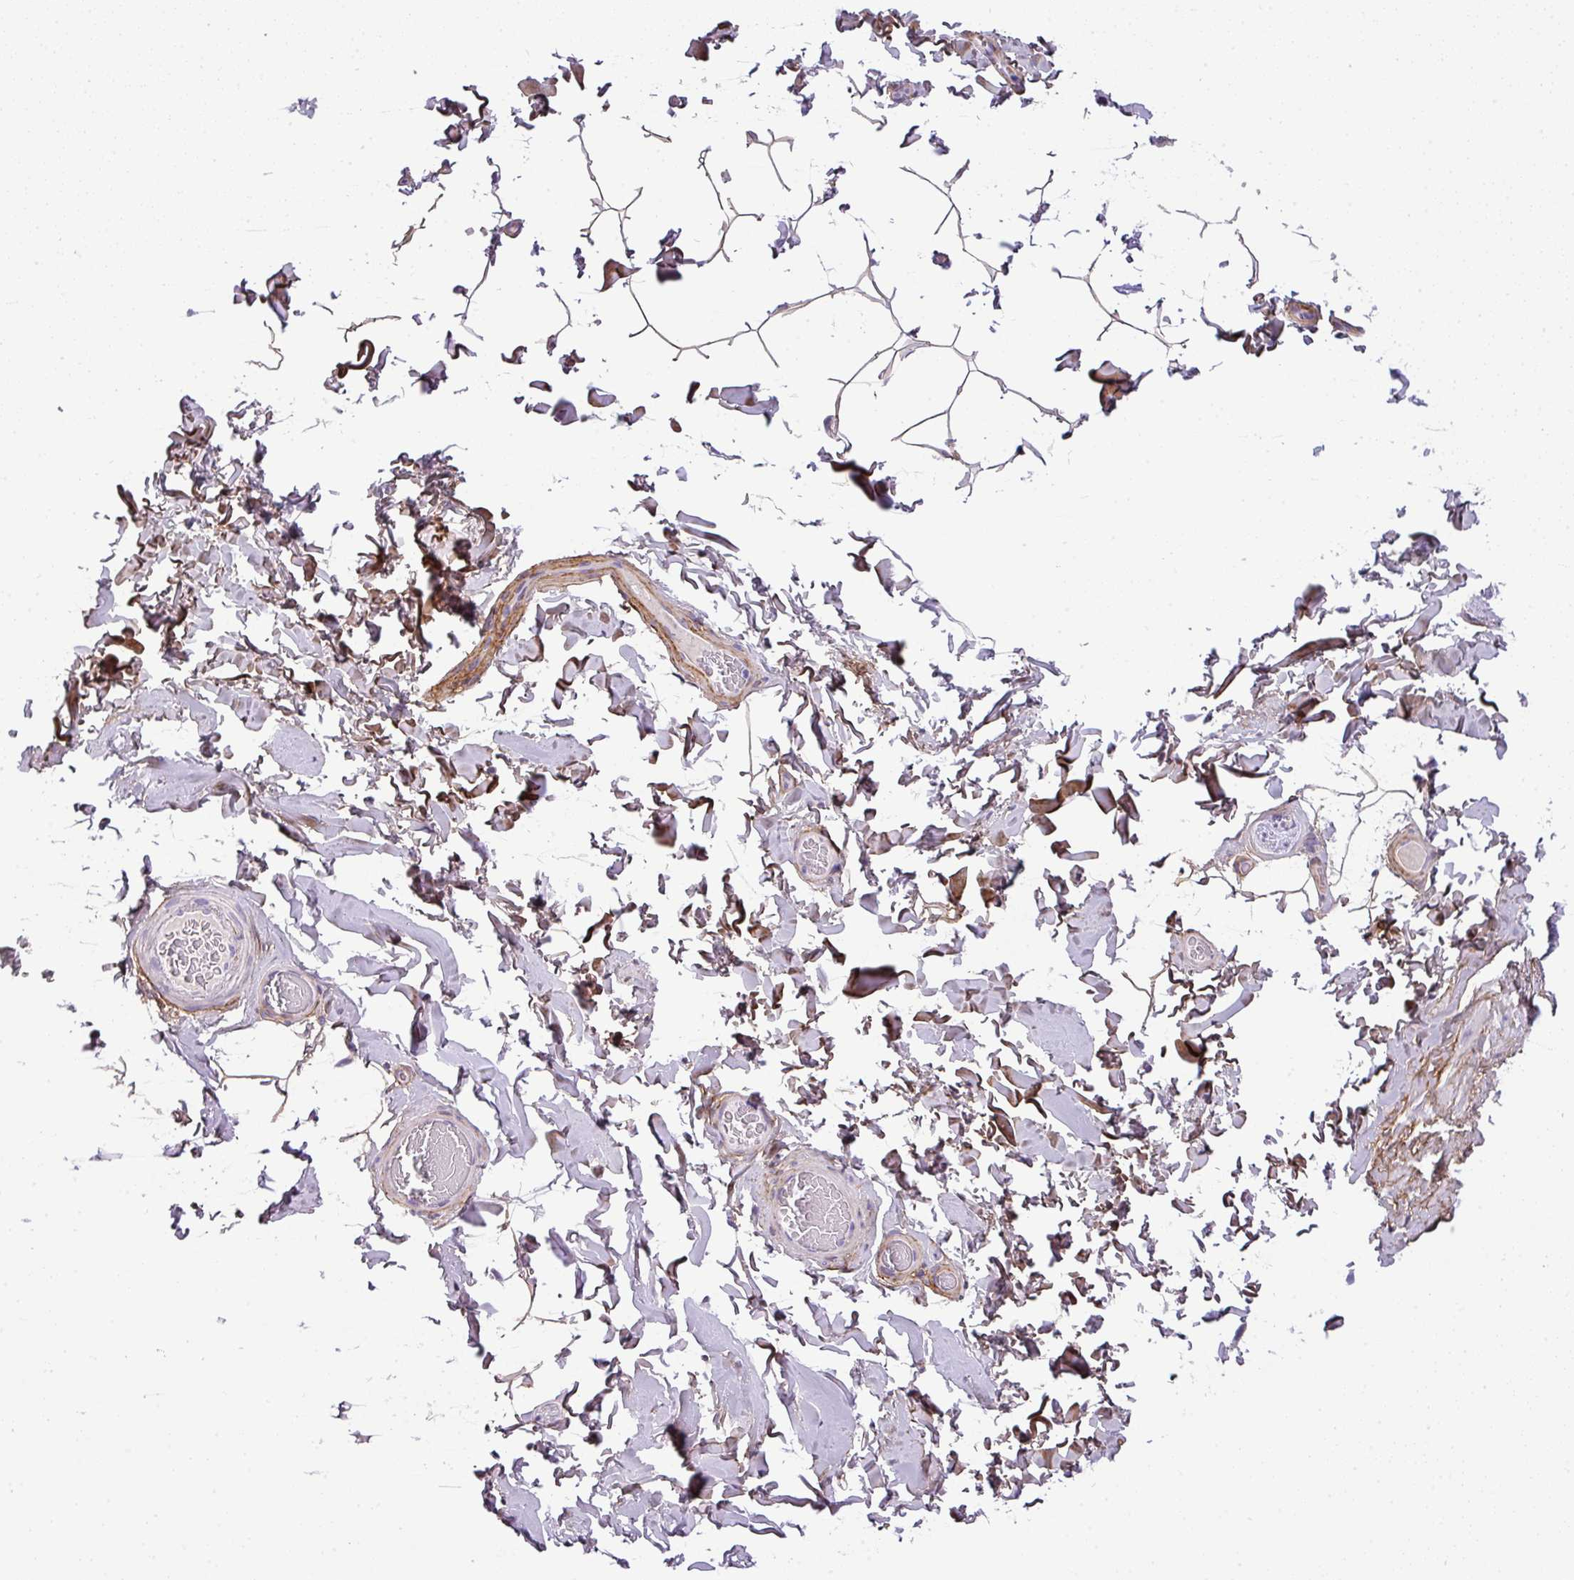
{"staining": {"intensity": "weak", "quantity": "25%-75%", "location": "cytoplasmic/membranous"}, "tissue": "adipose tissue", "cell_type": "Adipocytes", "image_type": "normal", "snomed": [{"axis": "morphology", "description": "Normal tissue, NOS"}, {"axis": "topography", "description": "Soft tissue"}, {"axis": "topography", "description": "Adipose tissue"}, {"axis": "topography", "description": "Vascular tissue"}, {"axis": "topography", "description": "Peripheral nerve tissue"}], "caption": "DAB (3,3'-diaminobenzidine) immunohistochemical staining of normal human adipose tissue demonstrates weak cytoplasmic/membranous protein positivity in about 25%-75% of adipocytes.", "gene": "PARD6G", "patient": {"sex": "male", "age": 46}}